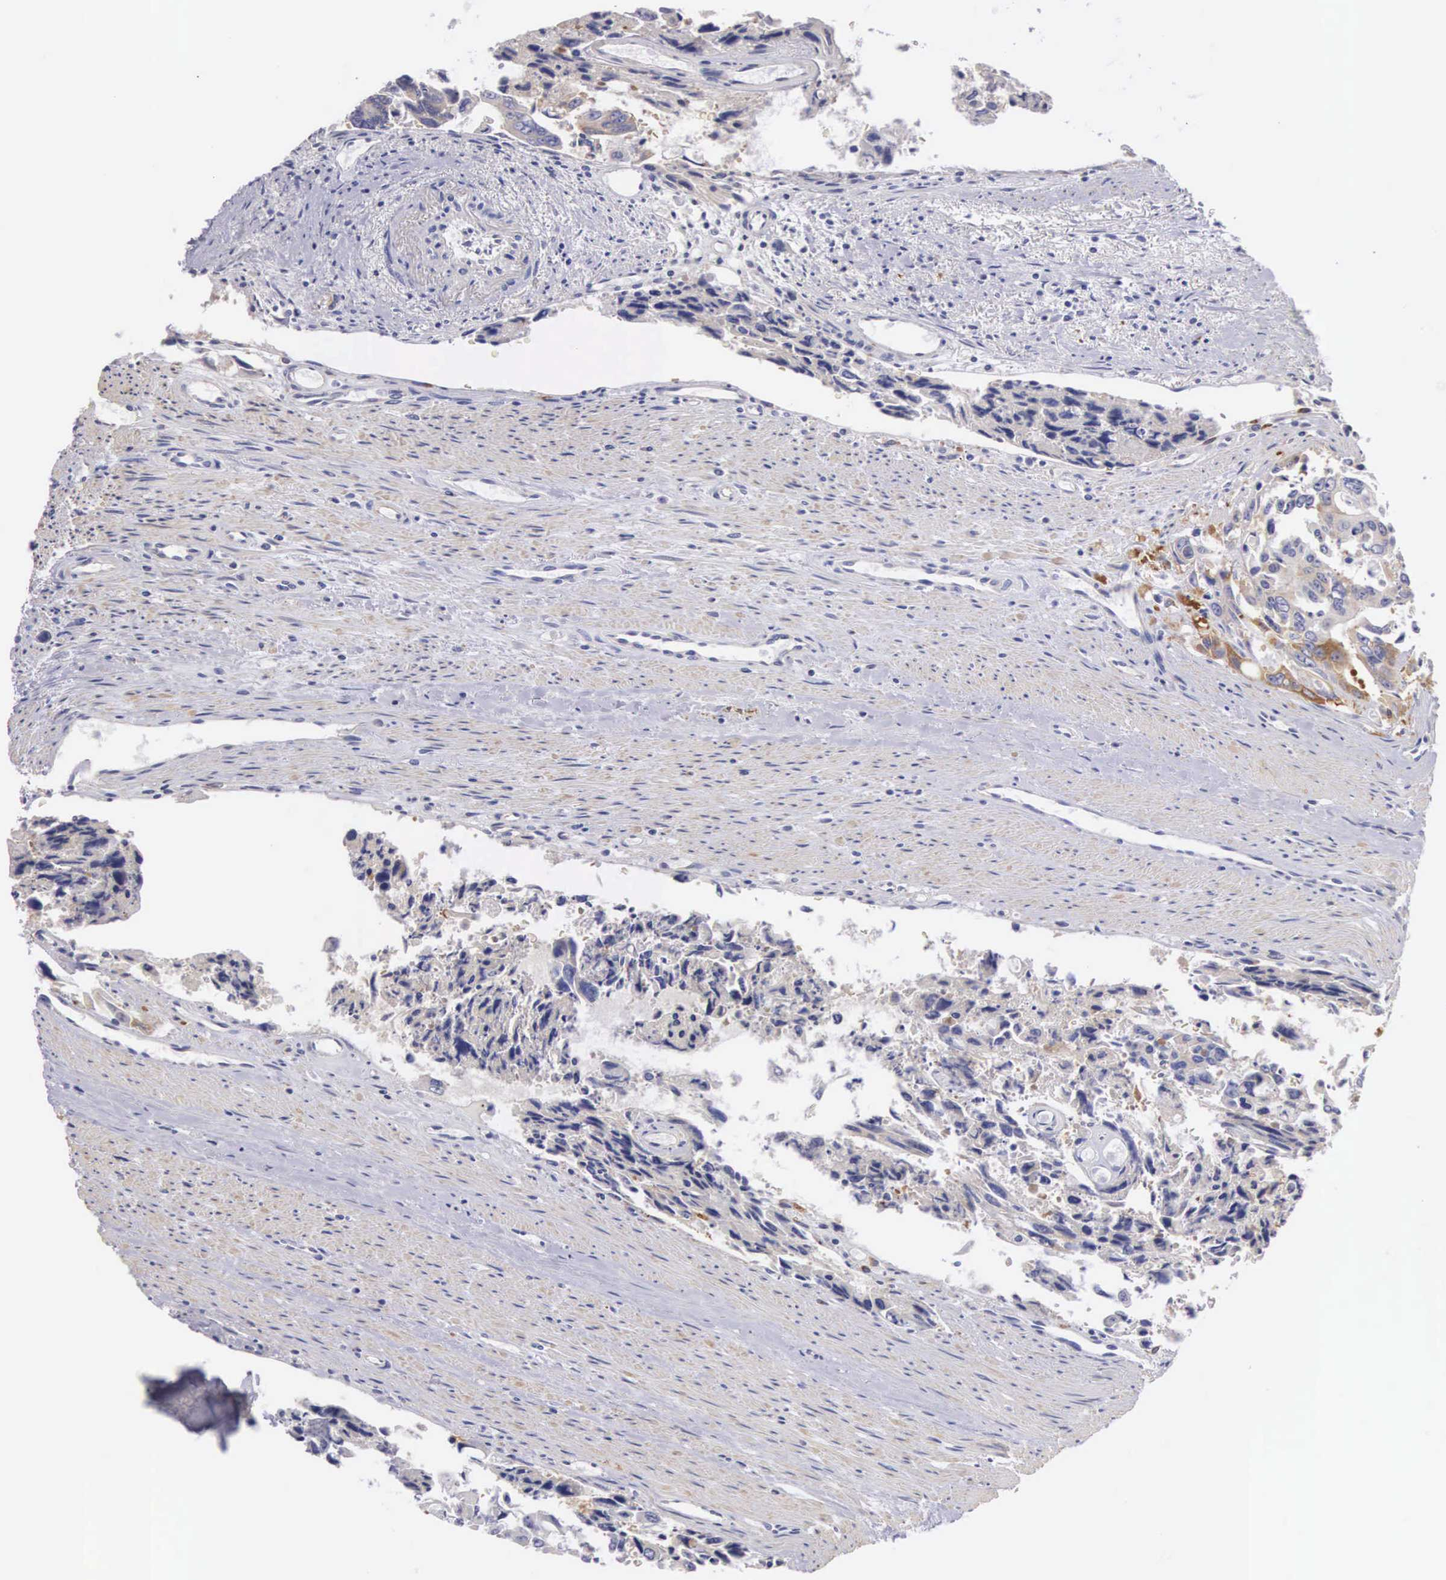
{"staining": {"intensity": "negative", "quantity": "none", "location": "none"}, "tissue": "colorectal cancer", "cell_type": "Tumor cells", "image_type": "cancer", "snomed": [{"axis": "morphology", "description": "Adenocarcinoma, NOS"}, {"axis": "topography", "description": "Rectum"}], "caption": "This histopathology image is of colorectal cancer (adenocarcinoma) stained with immunohistochemistry to label a protein in brown with the nuclei are counter-stained blue. There is no positivity in tumor cells.", "gene": "OSBPL3", "patient": {"sex": "male", "age": 76}}